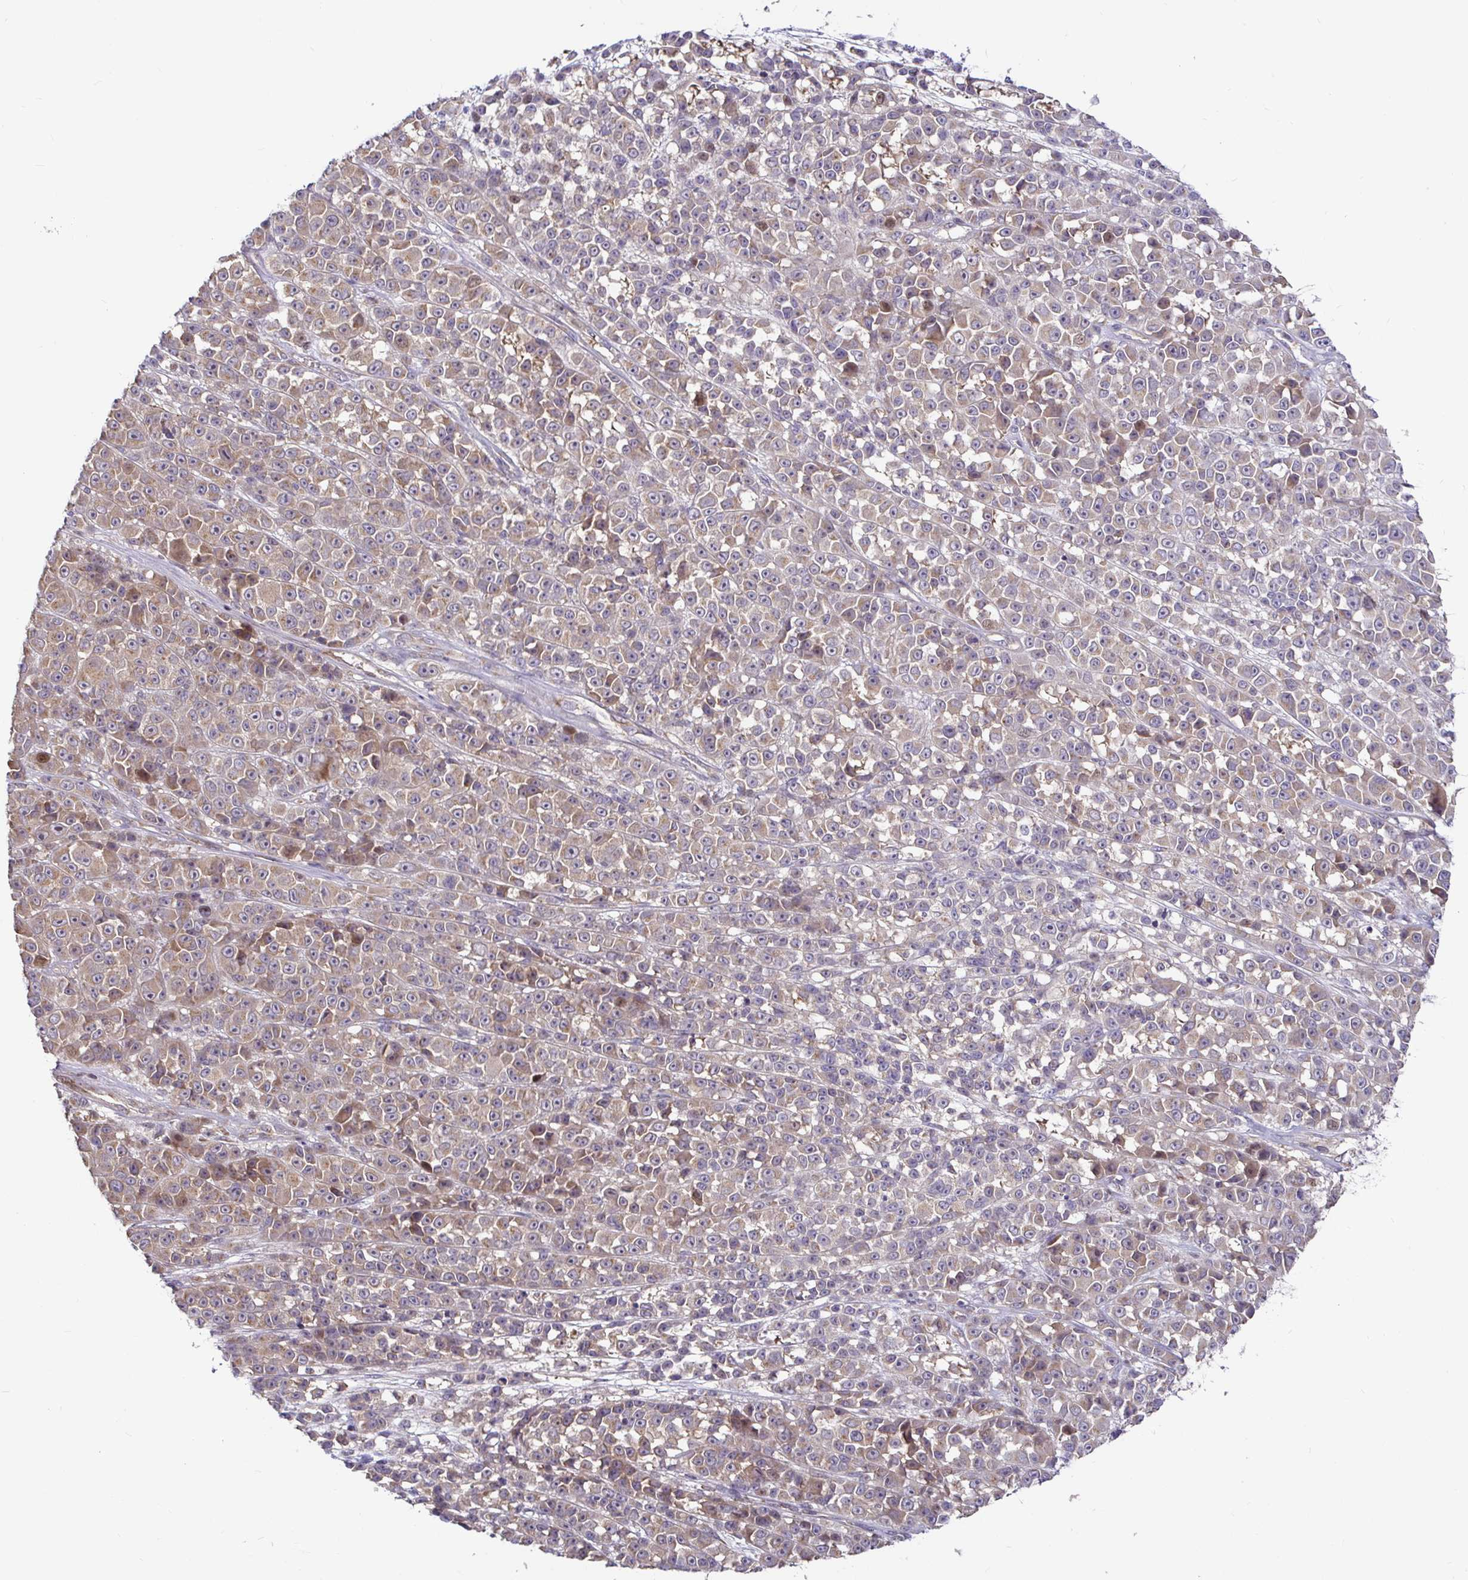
{"staining": {"intensity": "weak", "quantity": ">75%", "location": "cytoplasmic/membranous"}, "tissue": "melanoma", "cell_type": "Tumor cells", "image_type": "cancer", "snomed": [{"axis": "morphology", "description": "Malignant melanoma, NOS"}, {"axis": "topography", "description": "Skin"}, {"axis": "topography", "description": "Skin of back"}], "caption": "DAB (3,3'-diaminobenzidine) immunohistochemical staining of melanoma demonstrates weak cytoplasmic/membranous protein expression in about >75% of tumor cells.", "gene": "ELP1", "patient": {"sex": "male", "age": 91}}